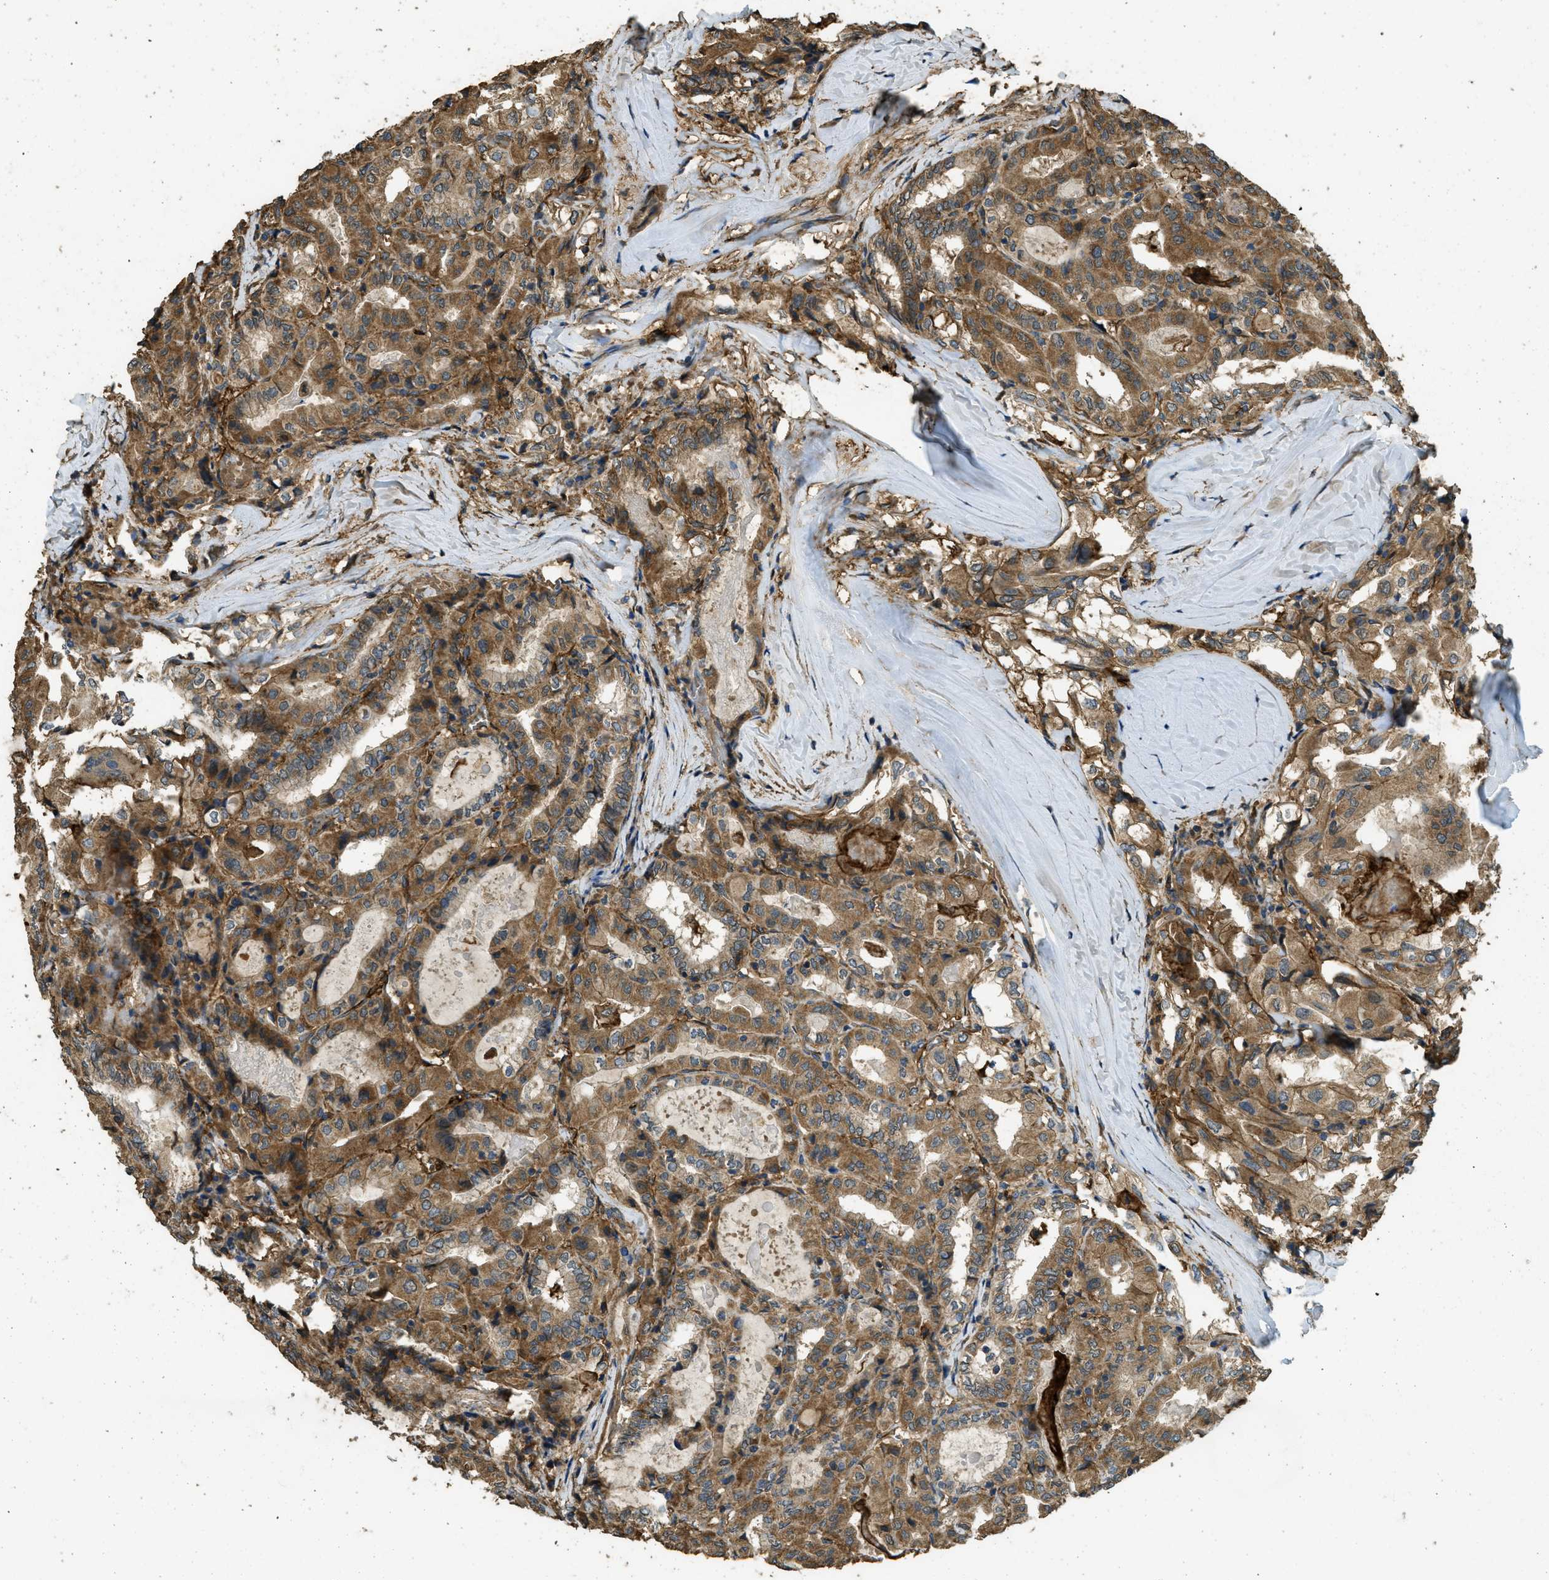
{"staining": {"intensity": "moderate", "quantity": ">75%", "location": "cytoplasmic/membranous"}, "tissue": "thyroid cancer", "cell_type": "Tumor cells", "image_type": "cancer", "snomed": [{"axis": "morphology", "description": "Papillary adenocarcinoma, NOS"}, {"axis": "topography", "description": "Thyroid gland"}], "caption": "Protein positivity by immunohistochemistry (IHC) reveals moderate cytoplasmic/membranous positivity in about >75% of tumor cells in thyroid cancer (papillary adenocarcinoma).", "gene": "CD276", "patient": {"sex": "female", "age": 42}}